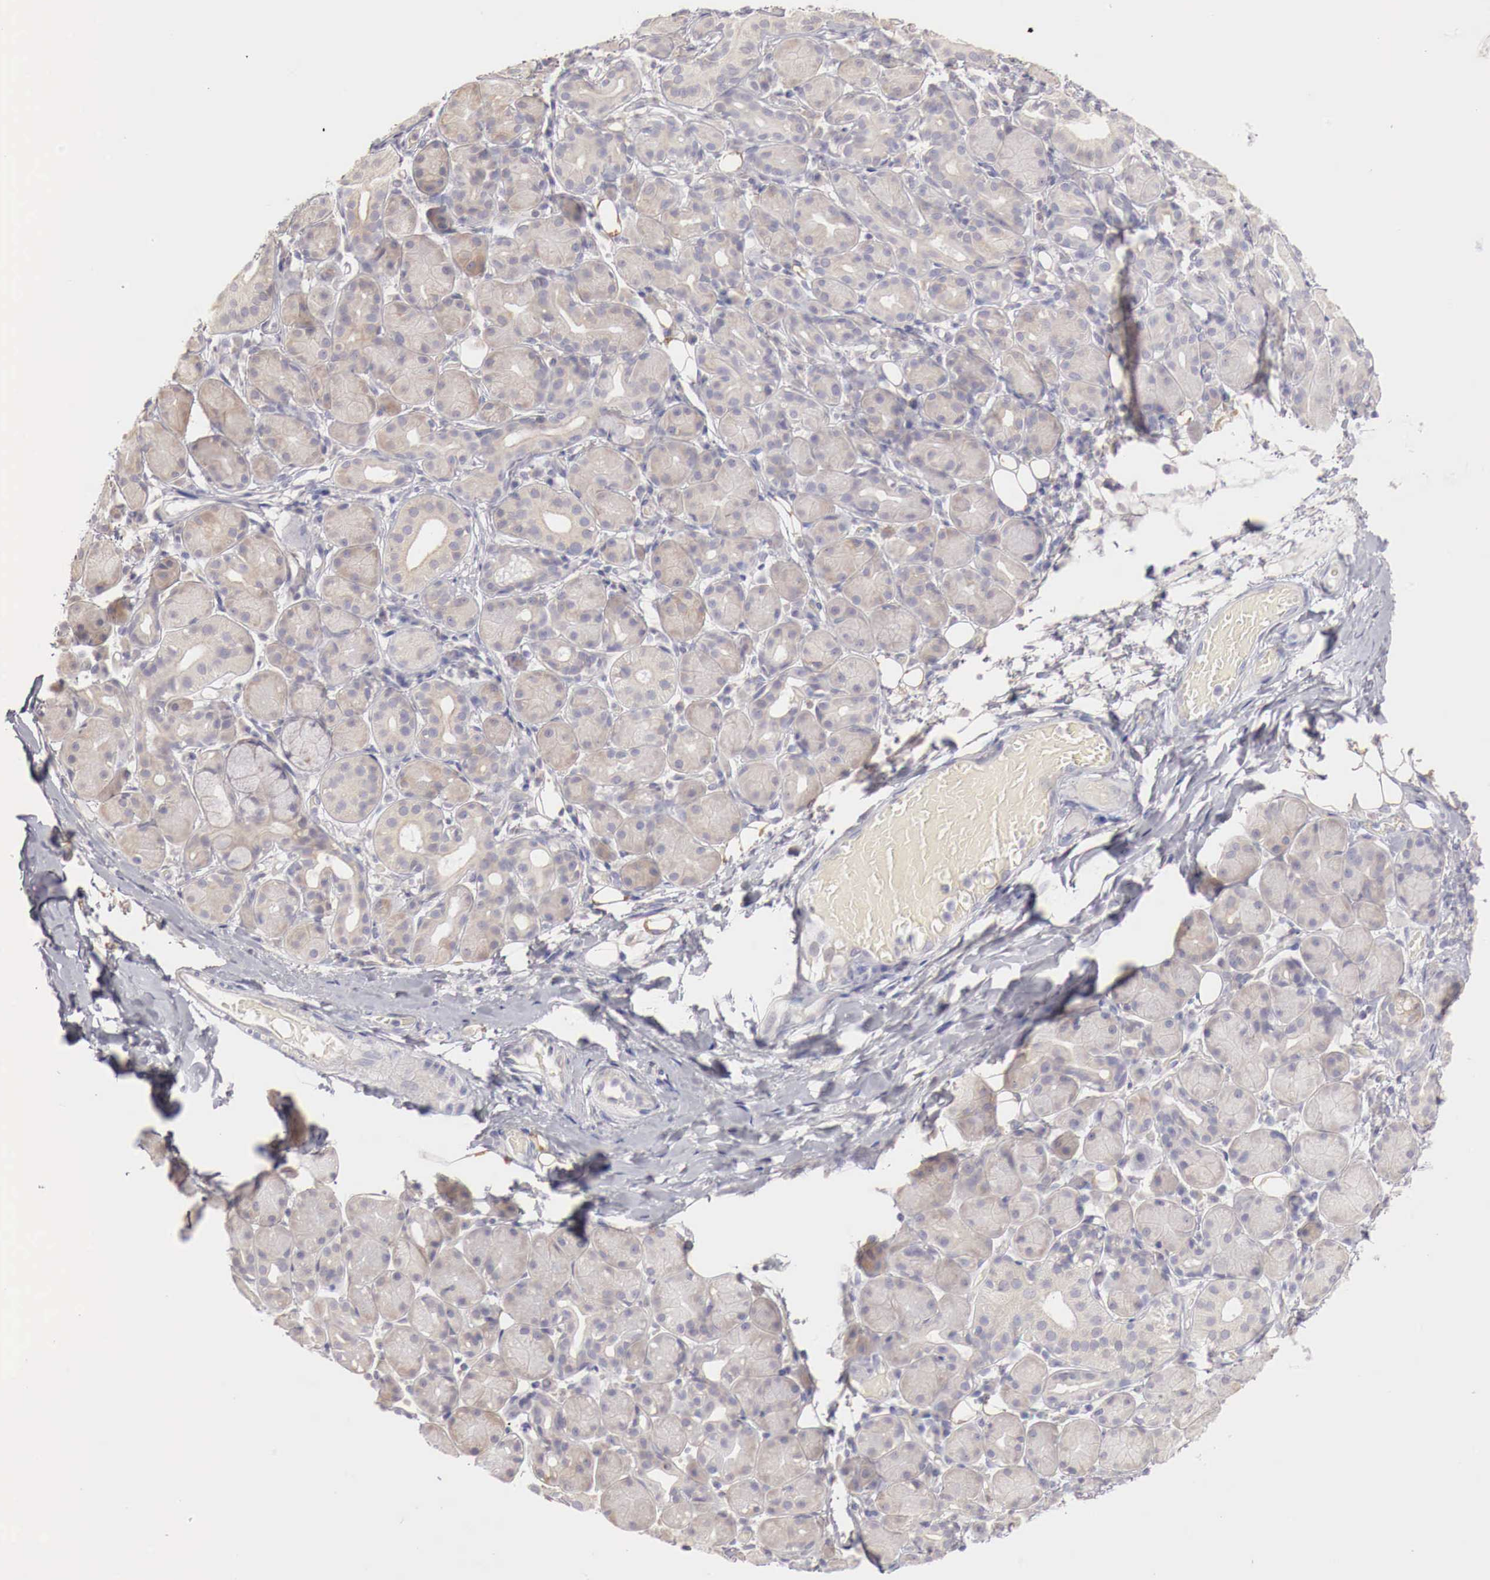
{"staining": {"intensity": "weak", "quantity": "25%-75%", "location": "cytoplasmic/membranous"}, "tissue": "salivary gland", "cell_type": "Glandular cells", "image_type": "normal", "snomed": [{"axis": "morphology", "description": "Normal tissue, NOS"}, {"axis": "topography", "description": "Salivary gland"}, {"axis": "topography", "description": "Peripheral nerve tissue"}], "caption": "Glandular cells demonstrate low levels of weak cytoplasmic/membranous expression in approximately 25%-75% of cells in benign salivary gland.", "gene": "NSDHL", "patient": {"sex": "male", "age": 62}}